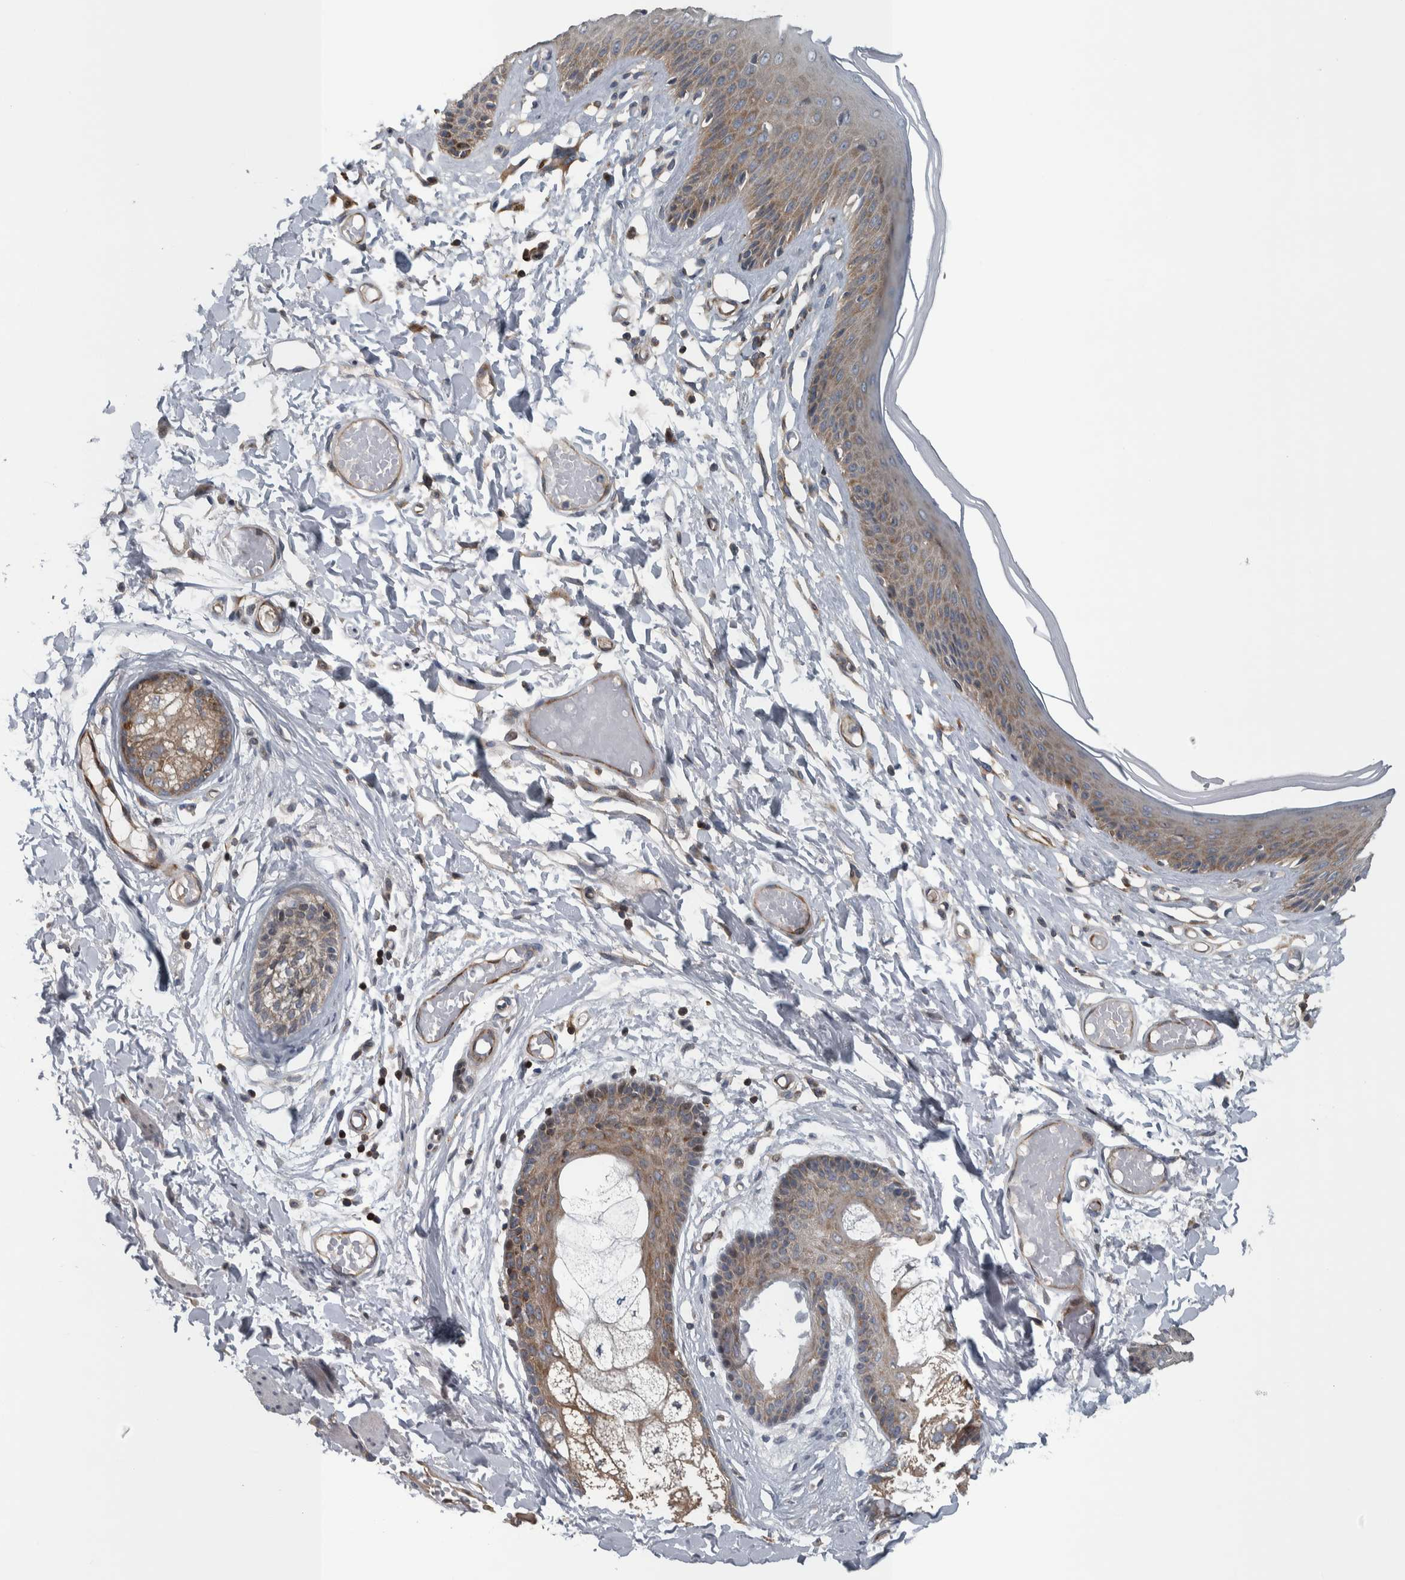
{"staining": {"intensity": "moderate", "quantity": ">75%", "location": "cytoplasmic/membranous"}, "tissue": "skin", "cell_type": "Epidermal cells", "image_type": "normal", "snomed": [{"axis": "morphology", "description": "Normal tissue, NOS"}, {"axis": "topography", "description": "Vulva"}], "caption": "High-magnification brightfield microscopy of benign skin stained with DAB (3,3'-diaminobenzidine) (brown) and counterstained with hematoxylin (blue). epidermal cells exhibit moderate cytoplasmic/membranous positivity is appreciated in about>75% of cells. (DAB (3,3'-diaminobenzidine) = brown stain, brightfield microscopy at high magnification).", "gene": "BAIAP2L1", "patient": {"sex": "female", "age": 73}}